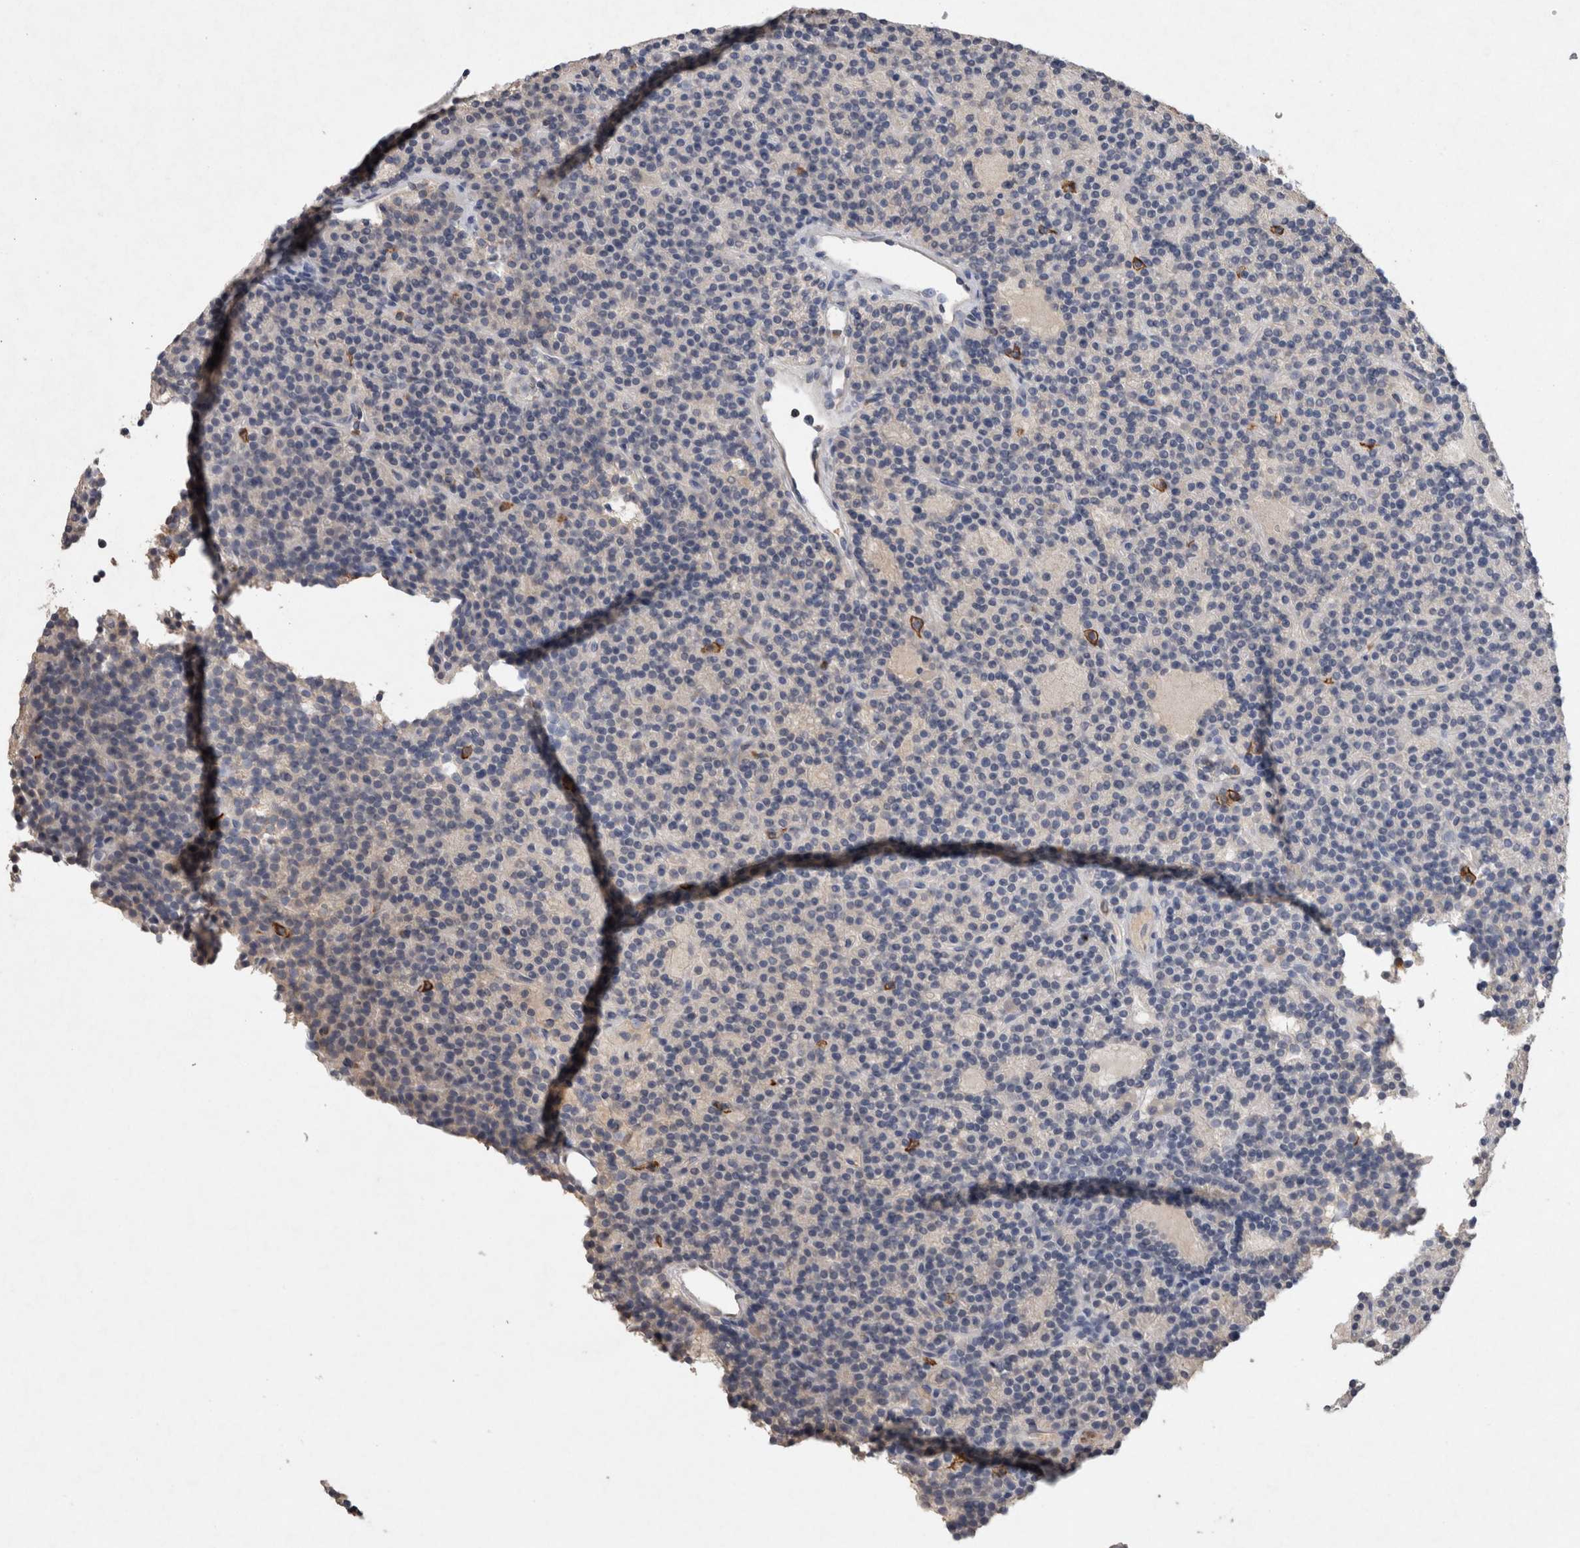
{"staining": {"intensity": "negative", "quantity": "none", "location": "none"}, "tissue": "parathyroid gland", "cell_type": "Glandular cells", "image_type": "normal", "snomed": [{"axis": "morphology", "description": "Normal tissue, NOS"}, {"axis": "topography", "description": "Parathyroid gland"}], "caption": "Protein analysis of benign parathyroid gland reveals no significant positivity in glandular cells. (Stains: DAB (3,3'-diaminobenzidine) IHC with hematoxylin counter stain, Microscopy: brightfield microscopy at high magnification).", "gene": "FABP7", "patient": {"sex": "male", "age": 75}}